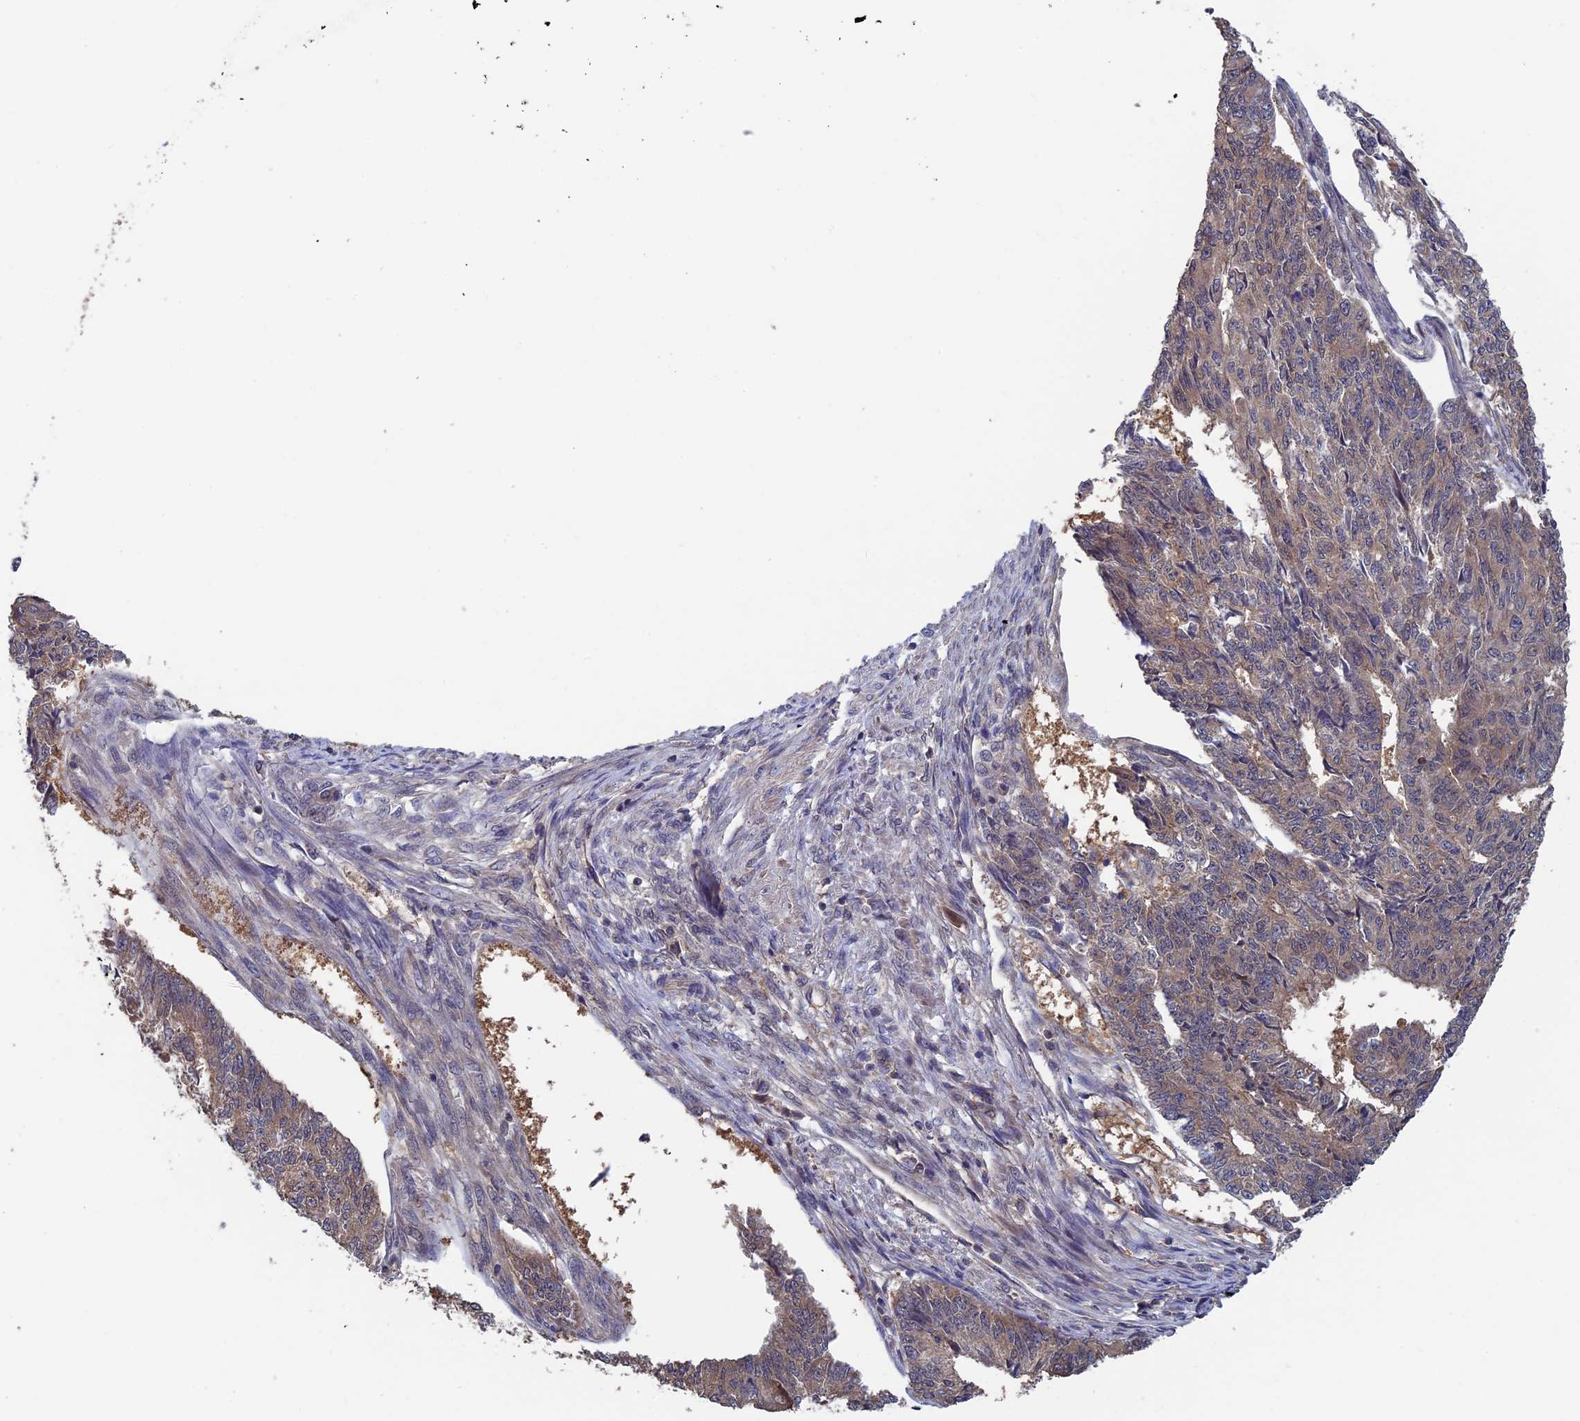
{"staining": {"intensity": "moderate", "quantity": "25%-75%", "location": "cytoplasmic/membranous"}, "tissue": "endometrial cancer", "cell_type": "Tumor cells", "image_type": "cancer", "snomed": [{"axis": "morphology", "description": "Adenocarcinoma, NOS"}, {"axis": "topography", "description": "Endometrium"}], "caption": "High-power microscopy captured an IHC photomicrograph of endometrial cancer (adenocarcinoma), revealing moderate cytoplasmic/membranous staining in about 25%-75% of tumor cells.", "gene": "LCMT1", "patient": {"sex": "female", "age": 32}}